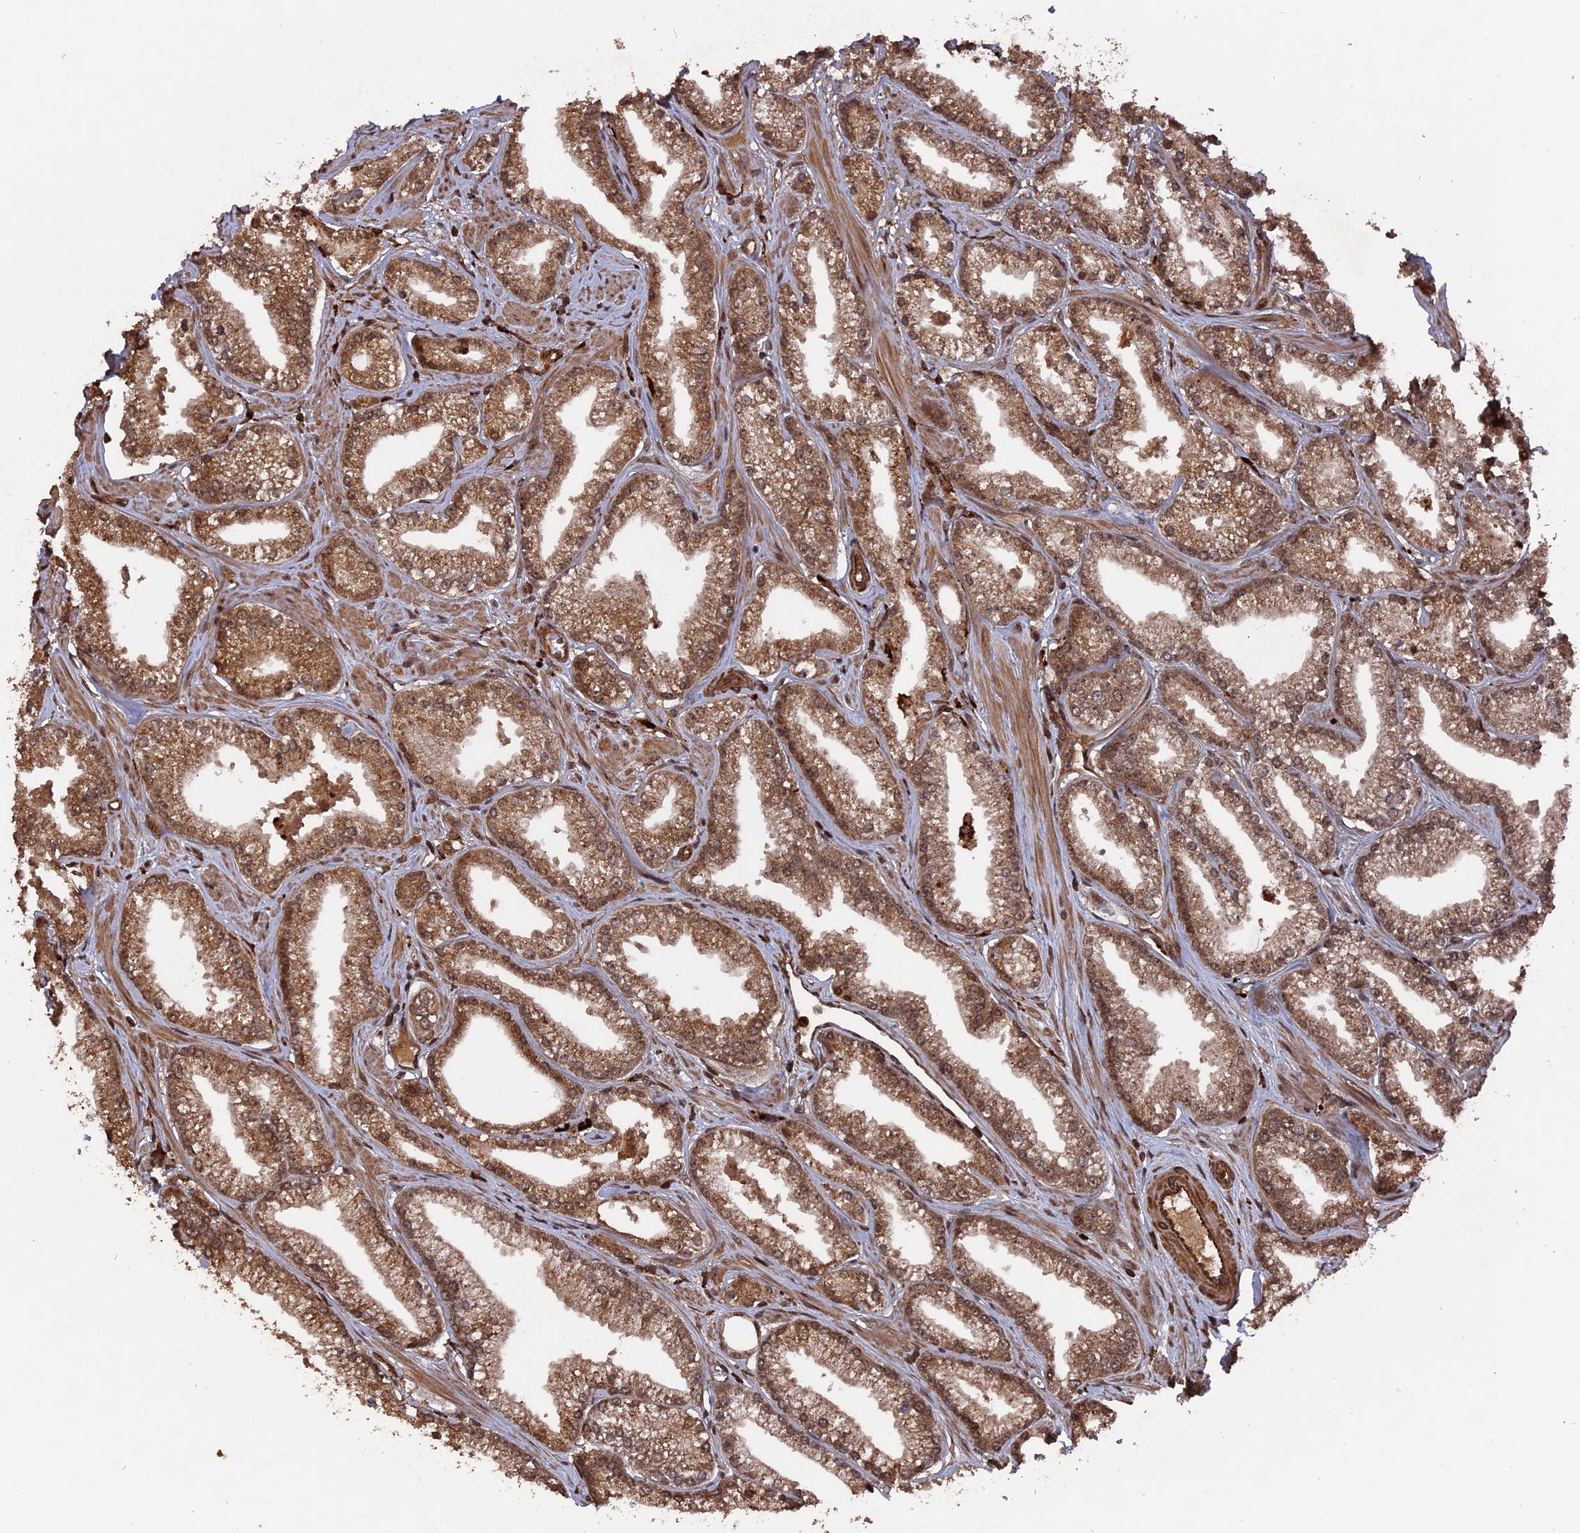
{"staining": {"intensity": "moderate", "quantity": ">75%", "location": "cytoplasmic/membranous,nuclear"}, "tissue": "prostate cancer", "cell_type": "Tumor cells", "image_type": "cancer", "snomed": [{"axis": "morphology", "description": "Adenocarcinoma, High grade"}, {"axis": "topography", "description": "Prostate"}], "caption": "Protein staining by immunohistochemistry (IHC) demonstrates moderate cytoplasmic/membranous and nuclear expression in about >75% of tumor cells in prostate cancer (high-grade adenocarcinoma). (Stains: DAB in brown, nuclei in blue, Microscopy: brightfield microscopy at high magnification).", "gene": "TELO2", "patient": {"sex": "male", "age": 67}}